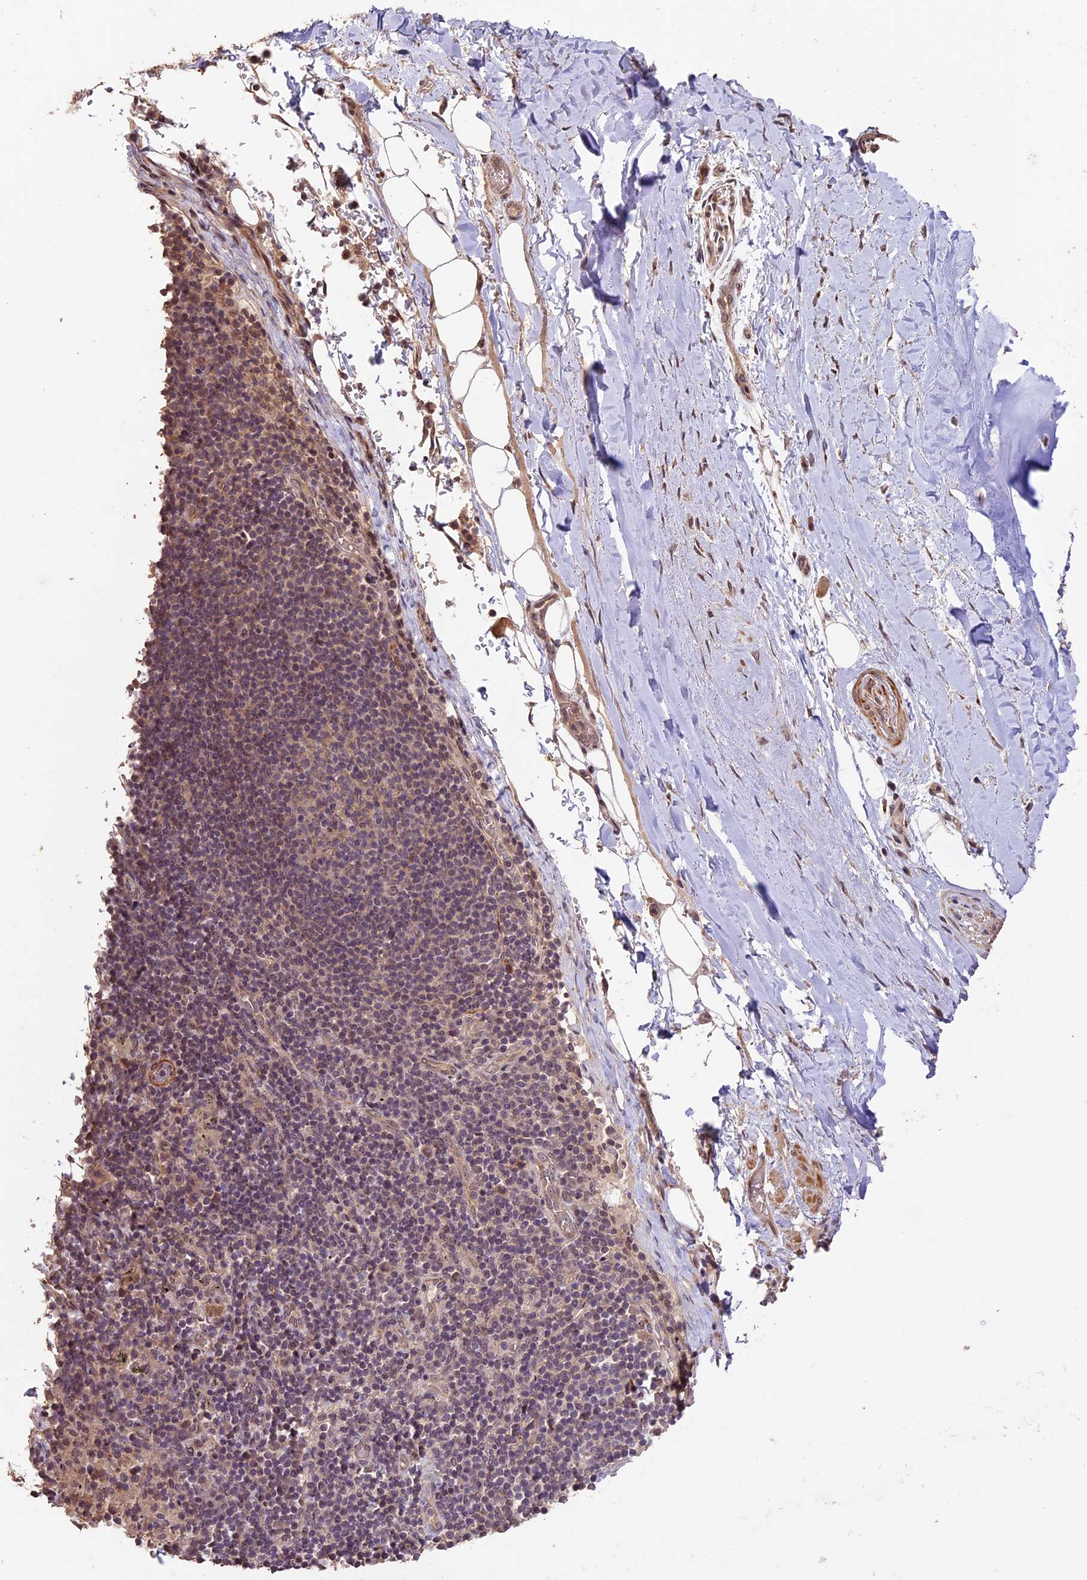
{"staining": {"intensity": "weak", "quantity": ">75%", "location": "cytoplasmic/membranous"}, "tissue": "adipose tissue", "cell_type": "Adipocytes", "image_type": "normal", "snomed": [{"axis": "morphology", "description": "Normal tissue, NOS"}, {"axis": "topography", "description": "Lymph node"}, {"axis": "topography", "description": "Cartilage tissue"}, {"axis": "topography", "description": "Bronchus"}], "caption": "Protein positivity by IHC displays weak cytoplasmic/membranous expression in approximately >75% of adipocytes in benign adipose tissue.", "gene": "GNB5", "patient": {"sex": "male", "age": 63}}